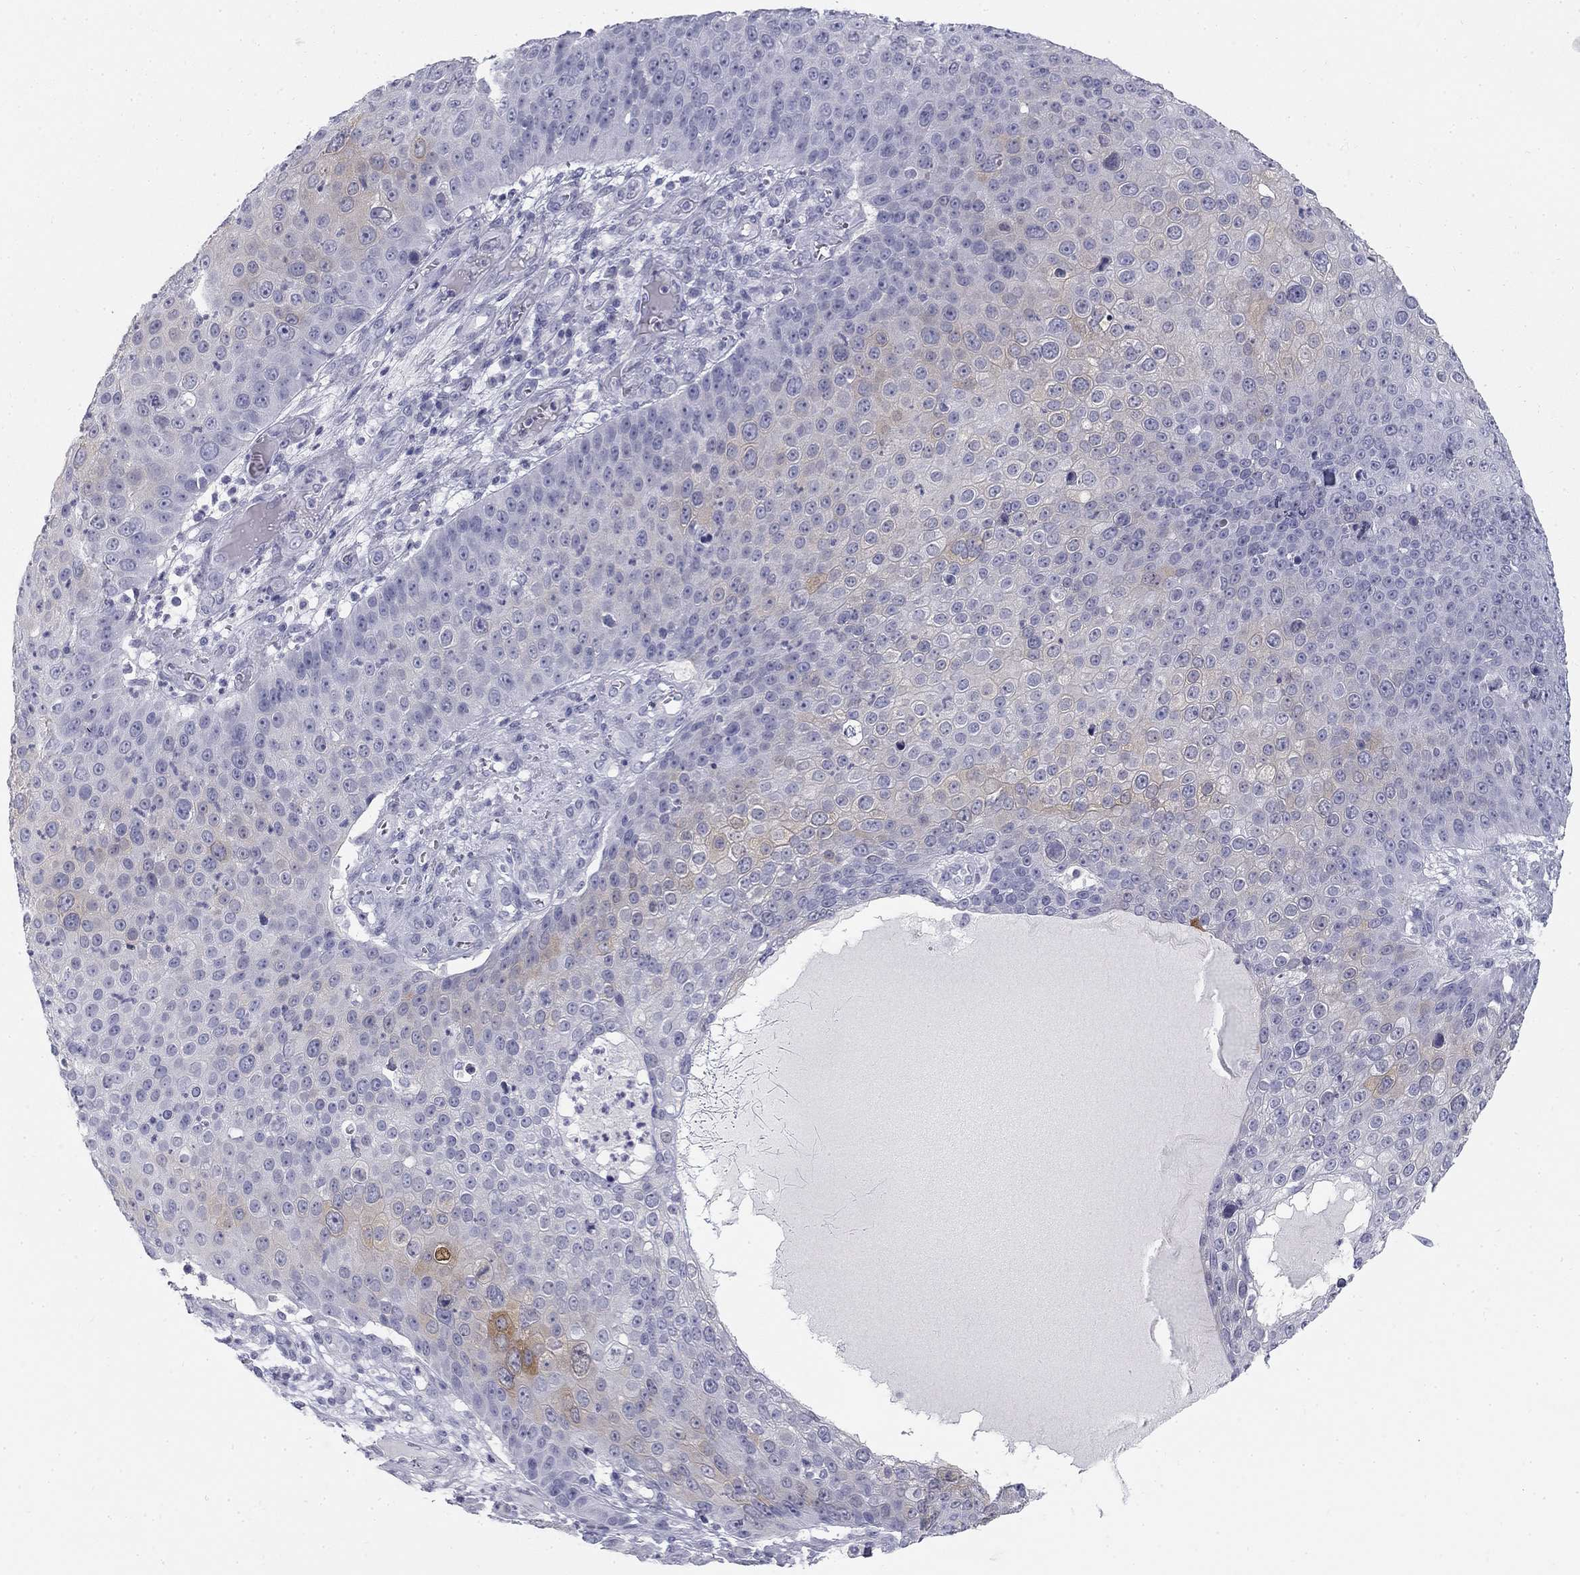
{"staining": {"intensity": "weak", "quantity": "<25%", "location": "cytoplasmic/membranous"}, "tissue": "skin cancer", "cell_type": "Tumor cells", "image_type": "cancer", "snomed": [{"axis": "morphology", "description": "Squamous cell carcinoma, NOS"}, {"axis": "topography", "description": "Skin"}], "caption": "An IHC histopathology image of skin cancer is shown. There is no staining in tumor cells of skin cancer. Nuclei are stained in blue.", "gene": "SULT2B1", "patient": {"sex": "male", "age": 71}}